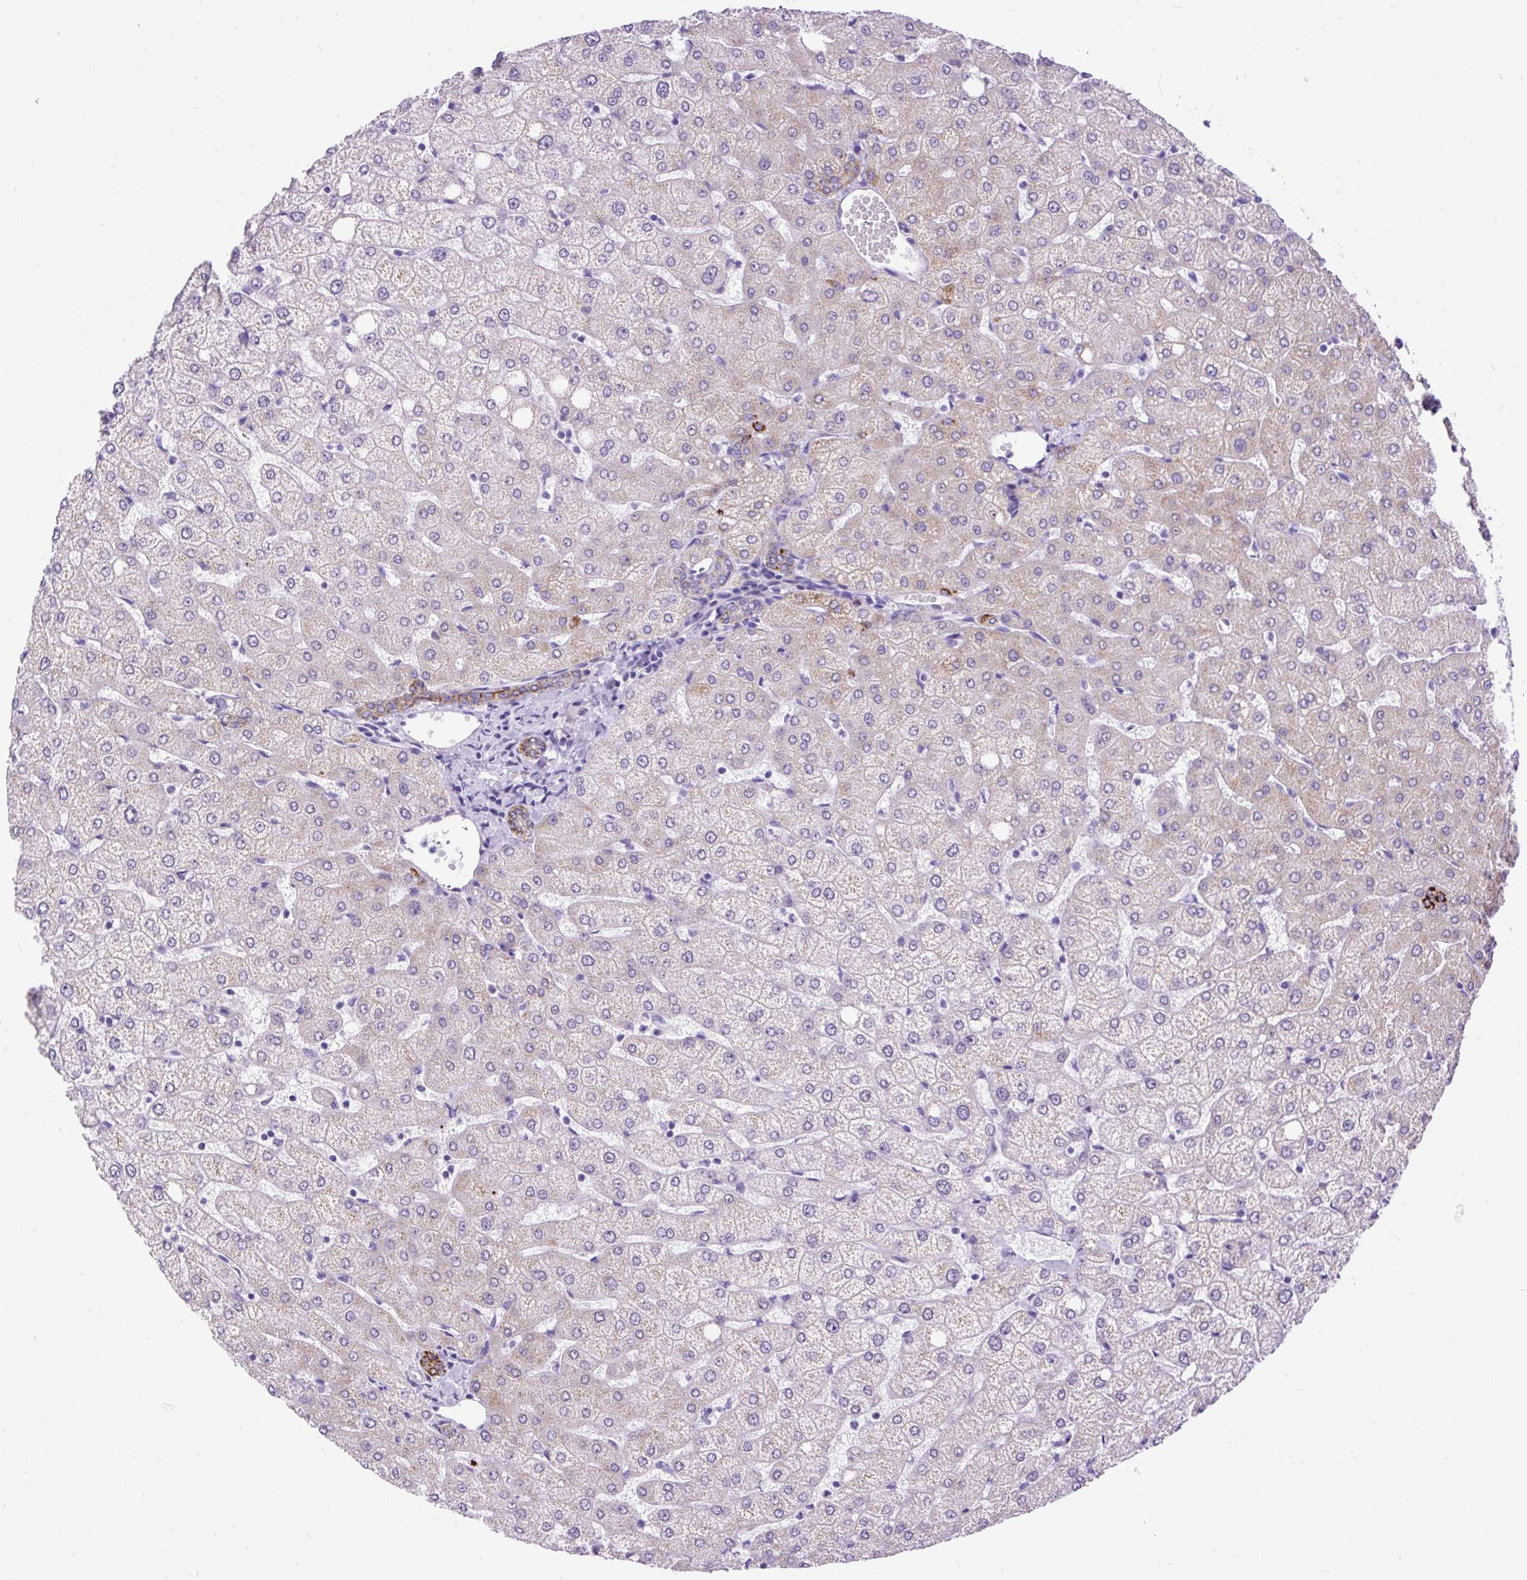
{"staining": {"intensity": "moderate", "quantity": "25%-75%", "location": "cytoplasmic/membranous"}, "tissue": "liver", "cell_type": "Cholangiocytes", "image_type": "normal", "snomed": [{"axis": "morphology", "description": "Normal tissue, NOS"}, {"axis": "topography", "description": "Liver"}], "caption": "Brown immunohistochemical staining in benign liver exhibits moderate cytoplasmic/membranous staining in about 25%-75% of cholangiocytes.", "gene": "ZNF256", "patient": {"sex": "female", "age": 54}}